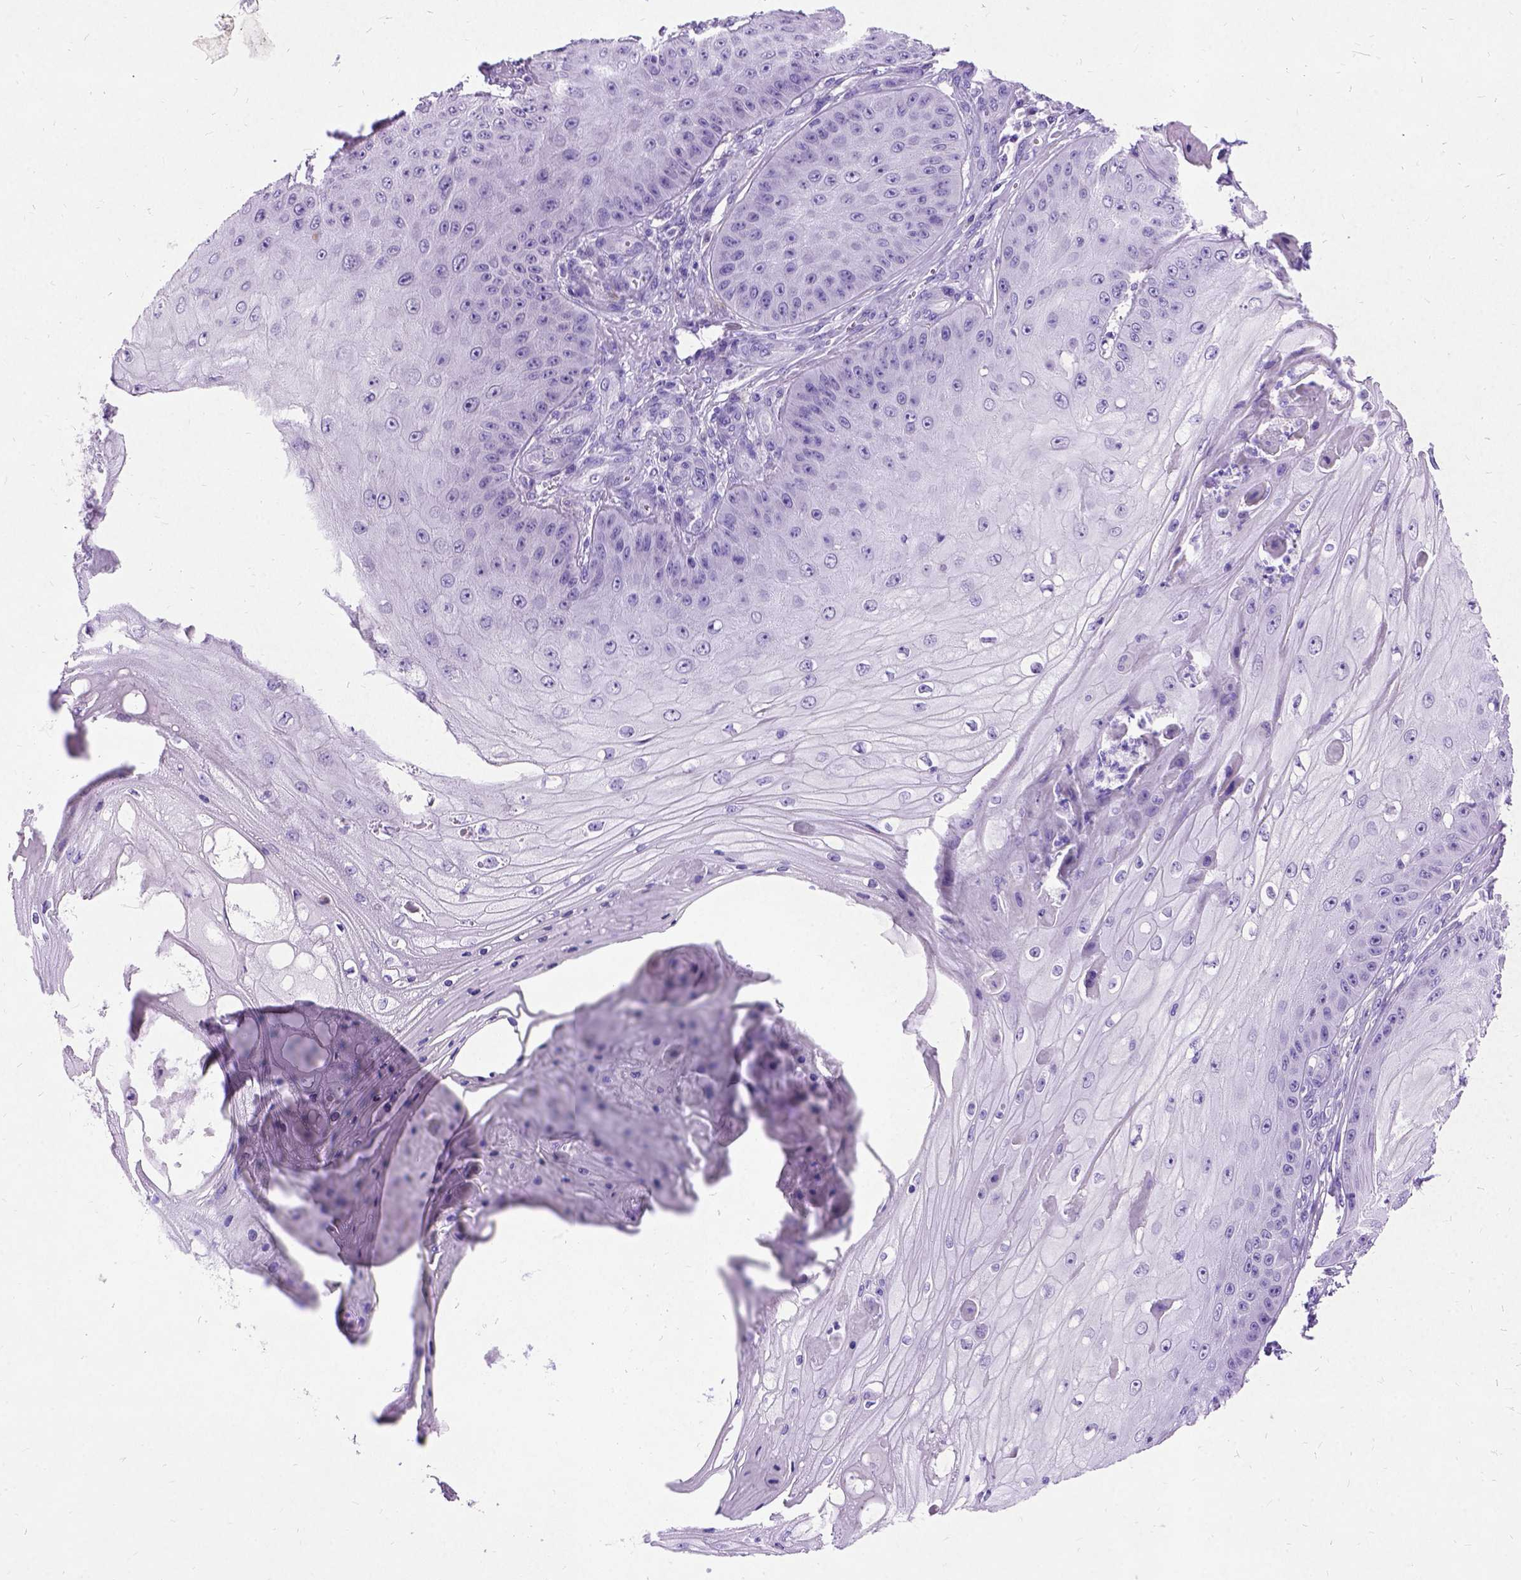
{"staining": {"intensity": "negative", "quantity": "none", "location": "none"}, "tissue": "skin cancer", "cell_type": "Tumor cells", "image_type": "cancer", "snomed": [{"axis": "morphology", "description": "Squamous cell carcinoma, NOS"}, {"axis": "topography", "description": "Skin"}], "caption": "Micrograph shows no significant protein expression in tumor cells of skin cancer (squamous cell carcinoma).", "gene": "NEUROD4", "patient": {"sex": "male", "age": 70}}